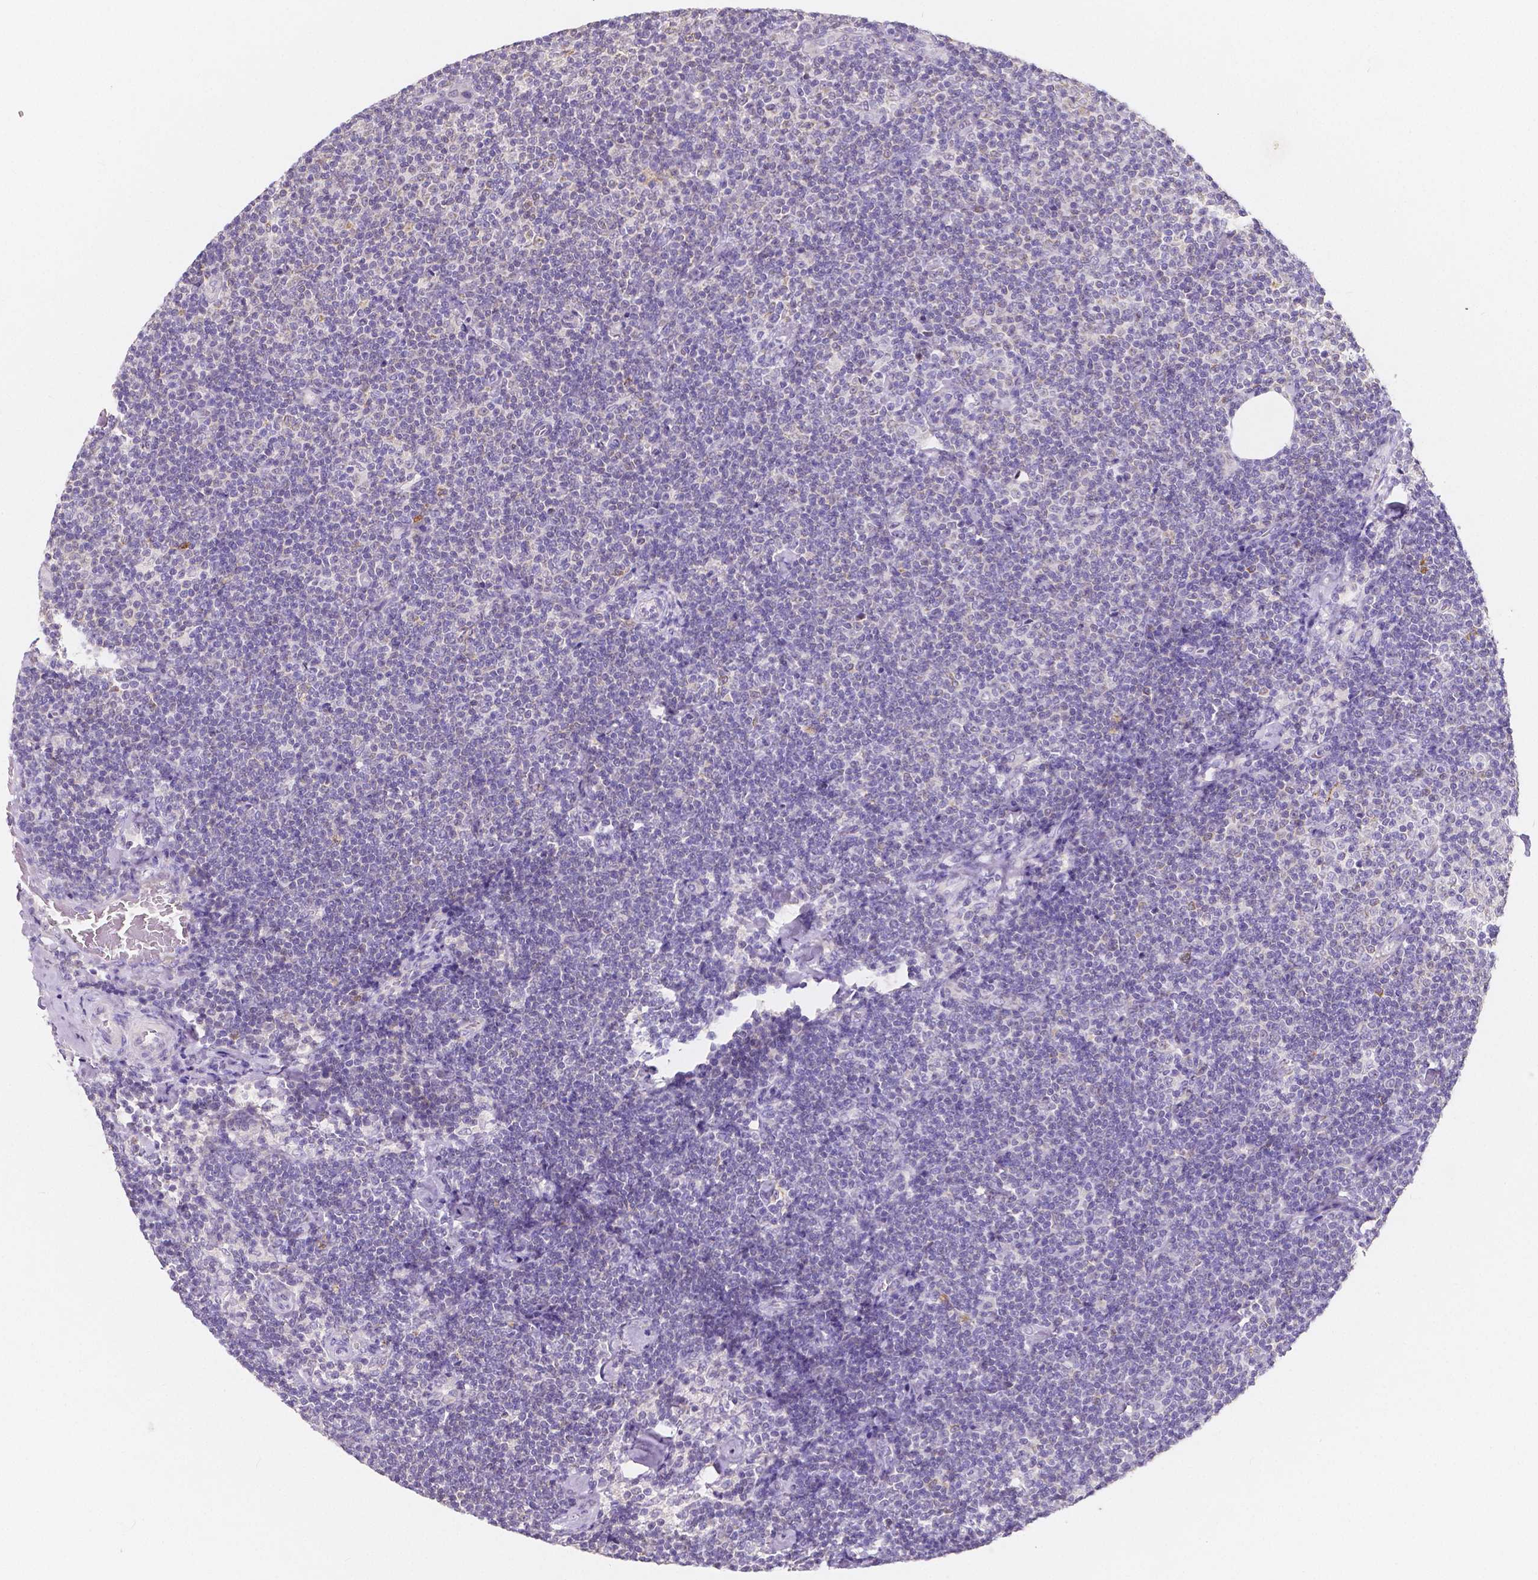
{"staining": {"intensity": "negative", "quantity": "none", "location": "none"}, "tissue": "lymphoma", "cell_type": "Tumor cells", "image_type": "cancer", "snomed": [{"axis": "morphology", "description": "Malignant lymphoma, non-Hodgkin's type, Low grade"}, {"axis": "topography", "description": "Lymph node"}], "caption": "This is an IHC micrograph of human lymphoma. There is no staining in tumor cells.", "gene": "ACP5", "patient": {"sex": "male", "age": 81}}